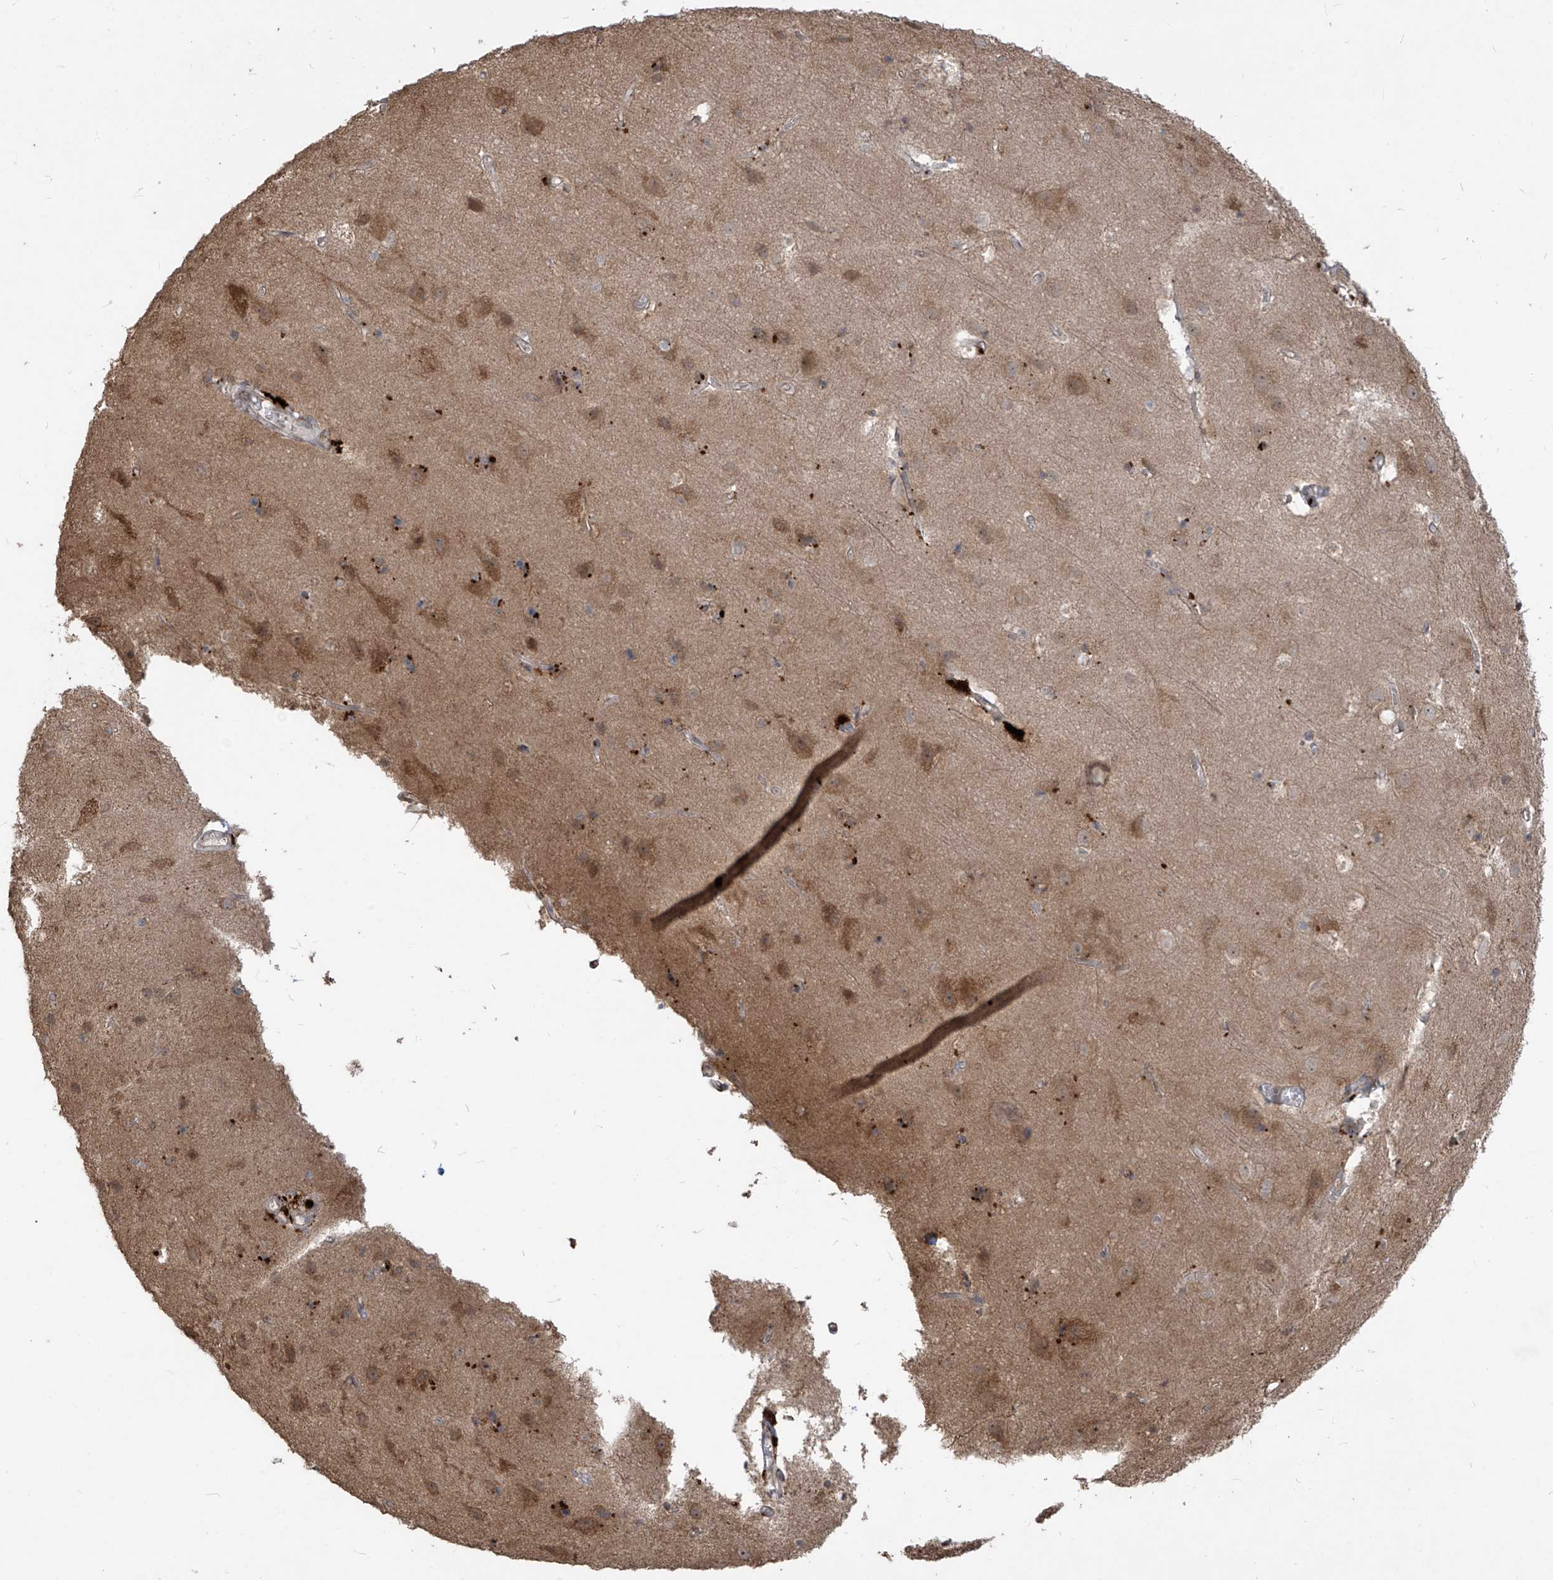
{"staining": {"intensity": "weak", "quantity": ">75%", "location": "cytoplasmic/membranous"}, "tissue": "cerebral cortex", "cell_type": "Endothelial cells", "image_type": "normal", "snomed": [{"axis": "morphology", "description": "Normal tissue, NOS"}, {"axis": "topography", "description": "Cerebral cortex"}], "caption": "Protein analysis of unremarkable cerebral cortex demonstrates weak cytoplasmic/membranous positivity in about >75% of endothelial cells. Using DAB (3,3'-diaminobenzidine) (brown) and hematoxylin (blue) stains, captured at high magnification using brightfield microscopy.", "gene": "PLEKHM3", "patient": {"sex": "male", "age": 54}}